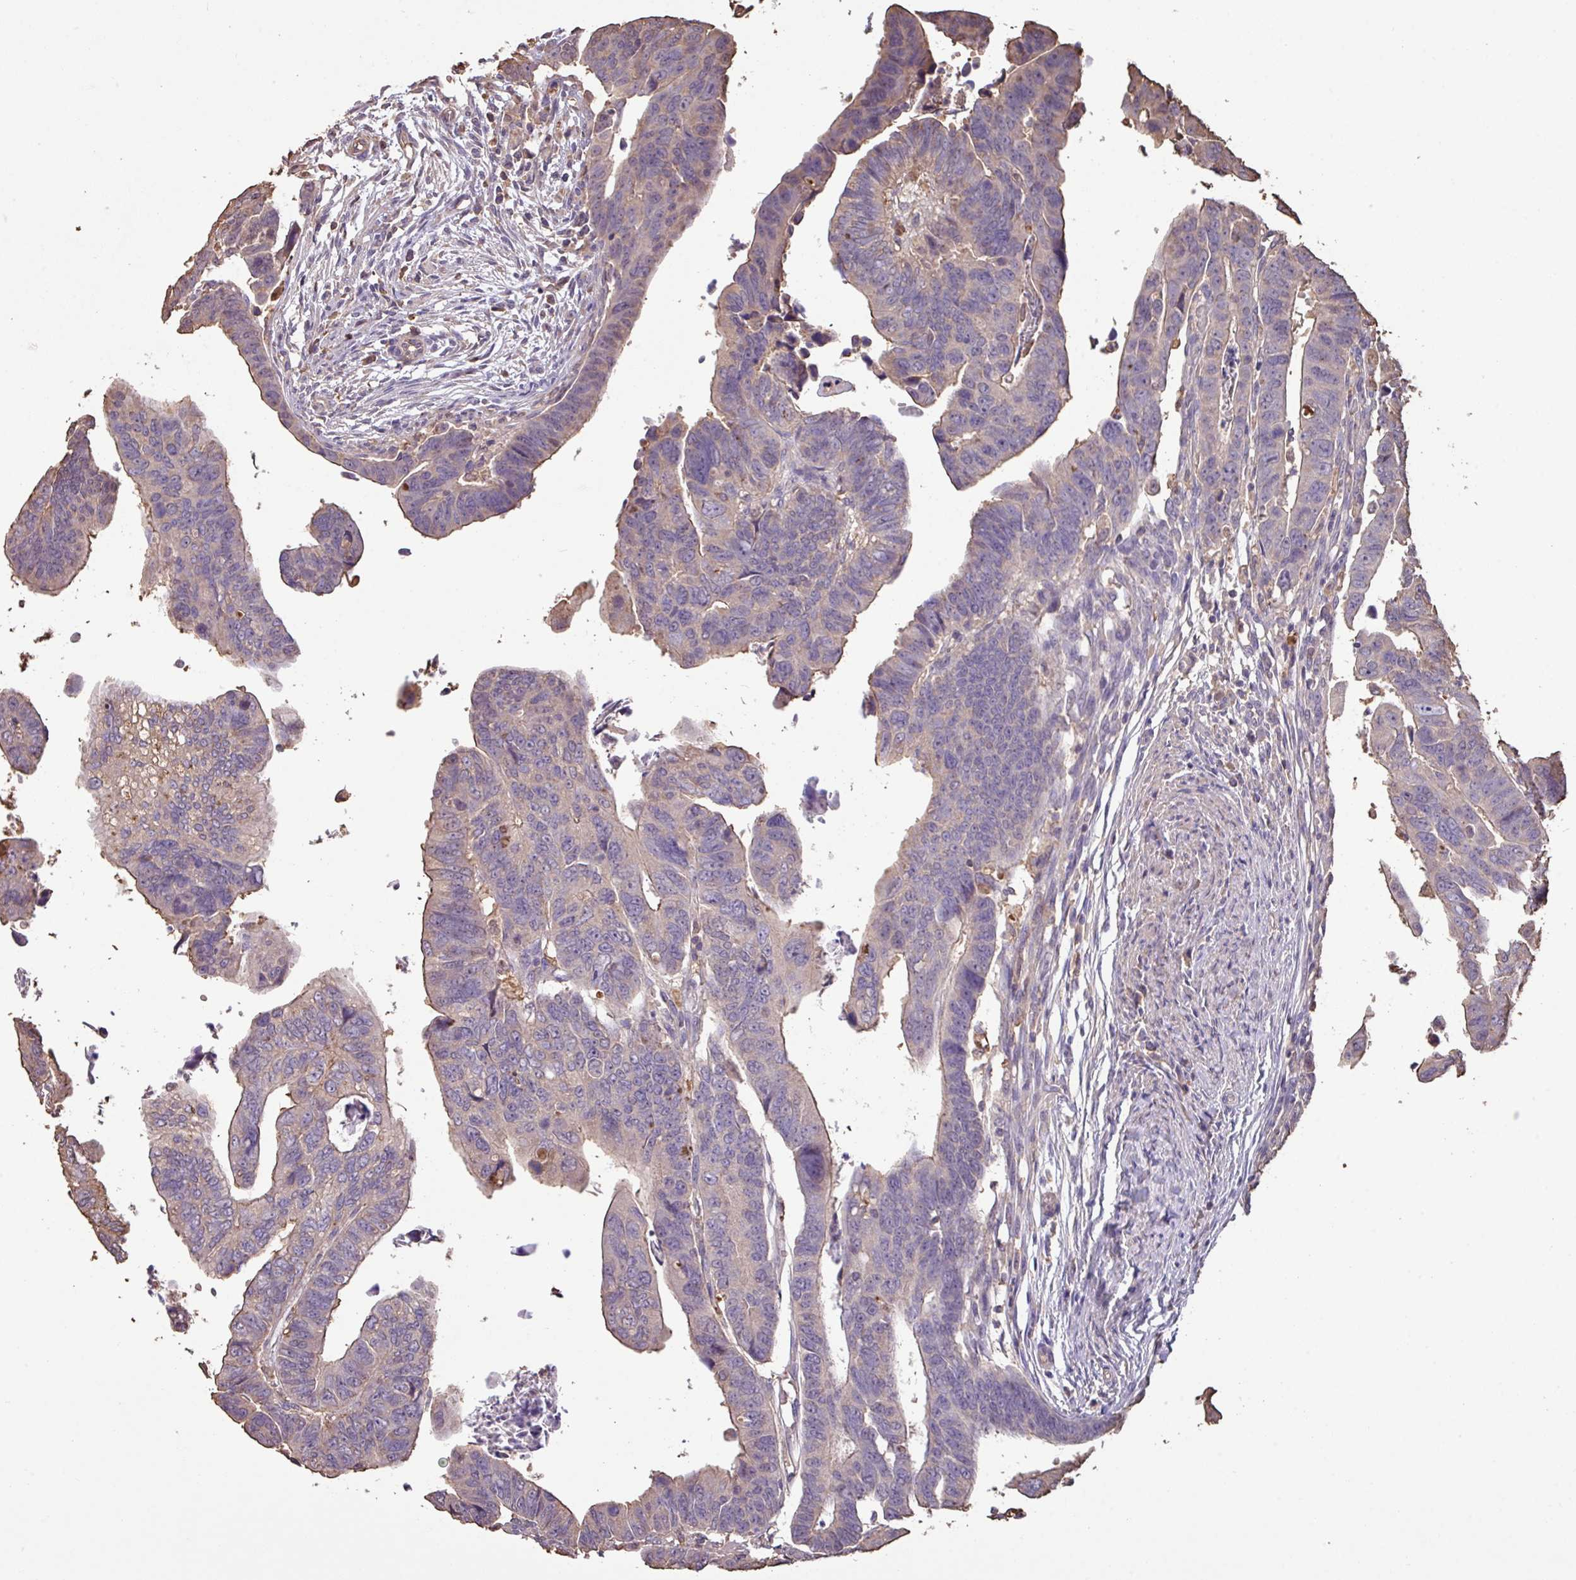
{"staining": {"intensity": "weak", "quantity": "25%-75%", "location": "cytoplasmic/membranous"}, "tissue": "colorectal cancer", "cell_type": "Tumor cells", "image_type": "cancer", "snomed": [{"axis": "morphology", "description": "Adenocarcinoma, NOS"}, {"axis": "topography", "description": "Rectum"}], "caption": "Protein staining reveals weak cytoplasmic/membranous positivity in approximately 25%-75% of tumor cells in colorectal cancer (adenocarcinoma).", "gene": "CAMK2B", "patient": {"sex": "female", "age": 65}}